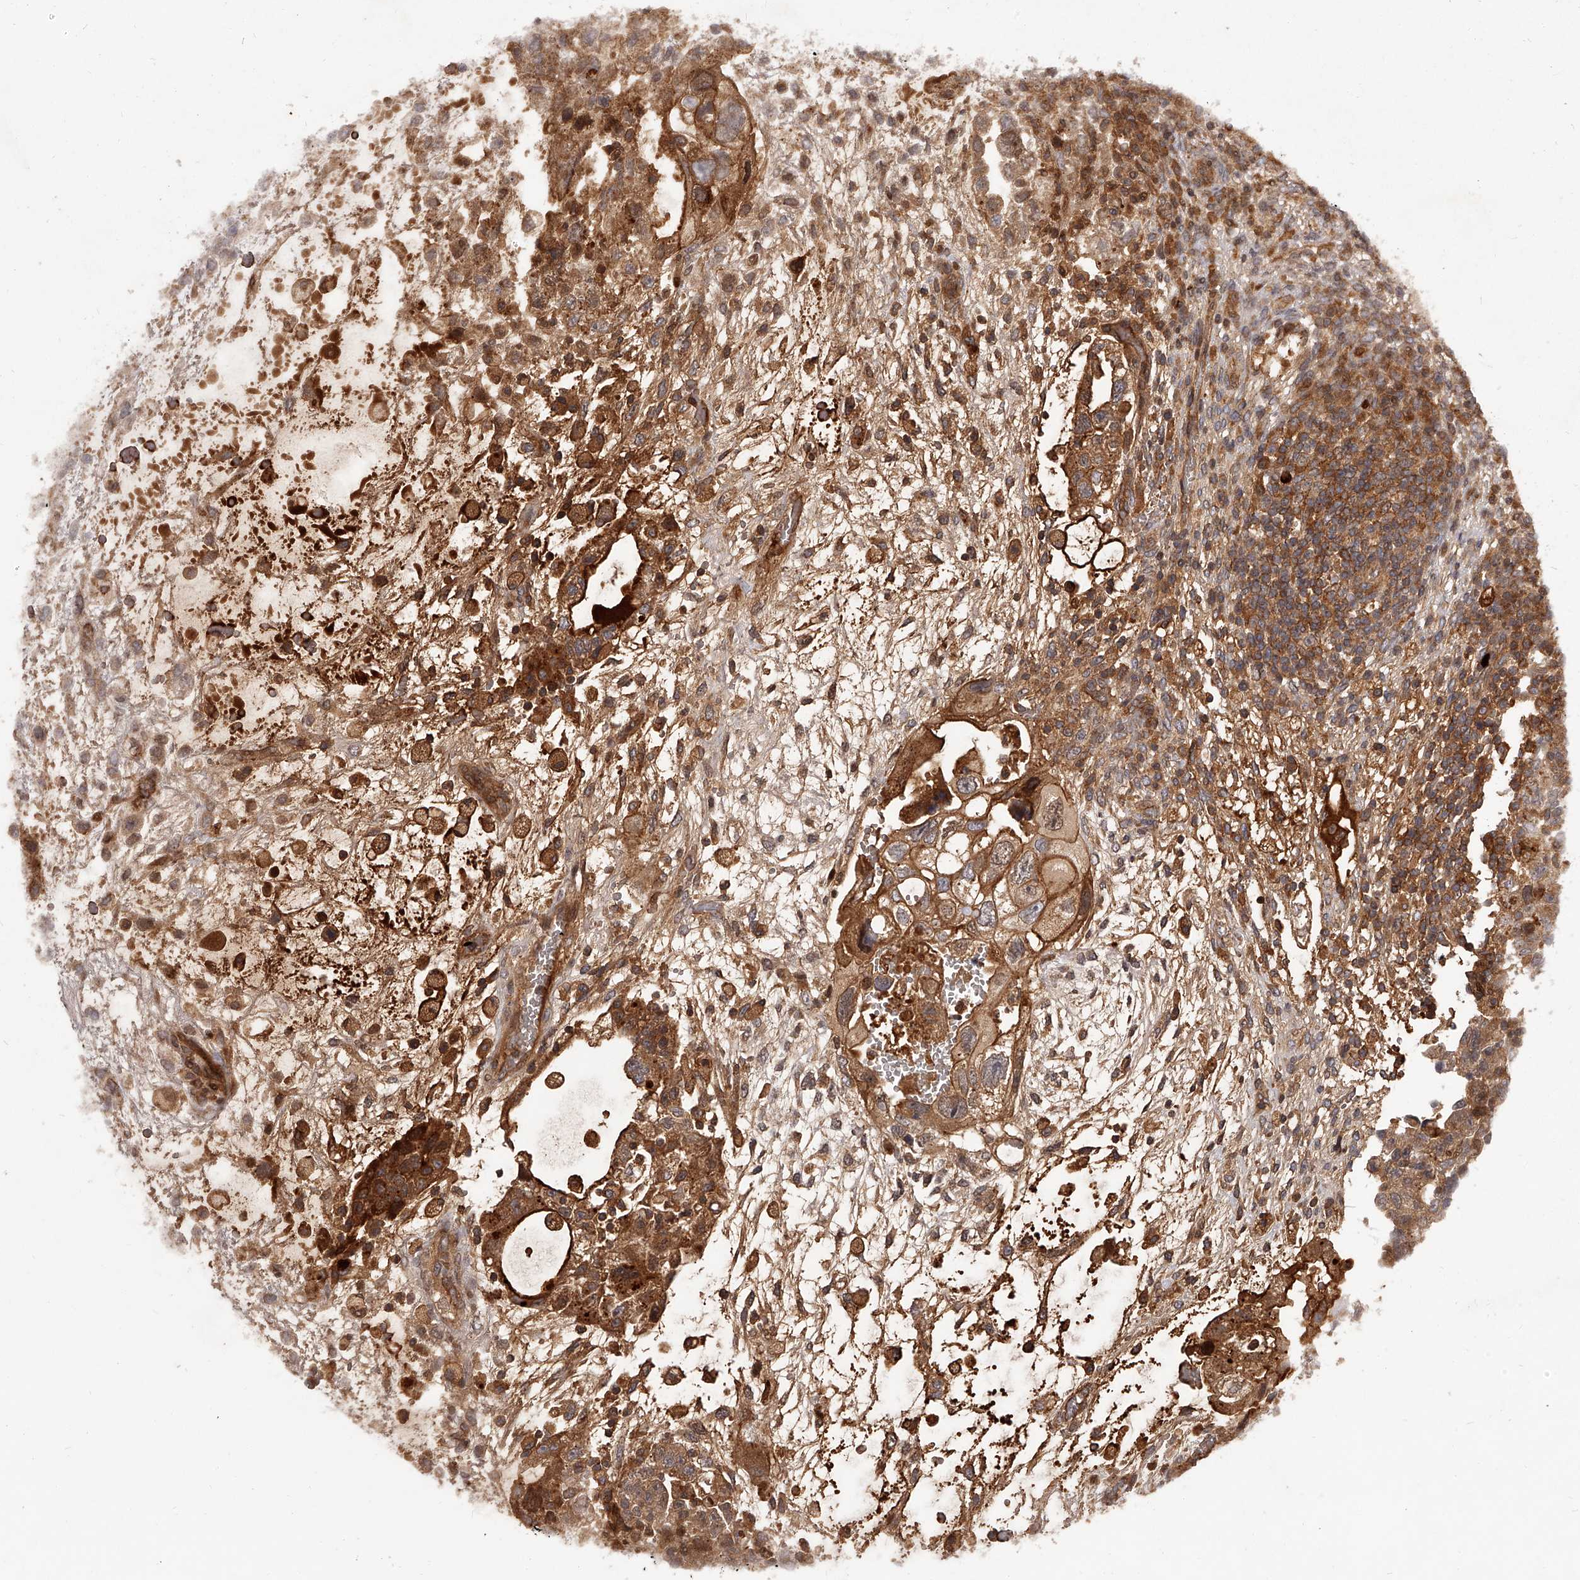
{"staining": {"intensity": "moderate", "quantity": ">75%", "location": "cytoplasmic/membranous"}, "tissue": "testis cancer", "cell_type": "Tumor cells", "image_type": "cancer", "snomed": [{"axis": "morphology", "description": "Carcinoma, Embryonal, NOS"}, {"axis": "topography", "description": "Testis"}], "caption": "Immunohistochemical staining of testis cancer displays medium levels of moderate cytoplasmic/membranous expression in approximately >75% of tumor cells.", "gene": "CRYZL1", "patient": {"sex": "male", "age": 36}}